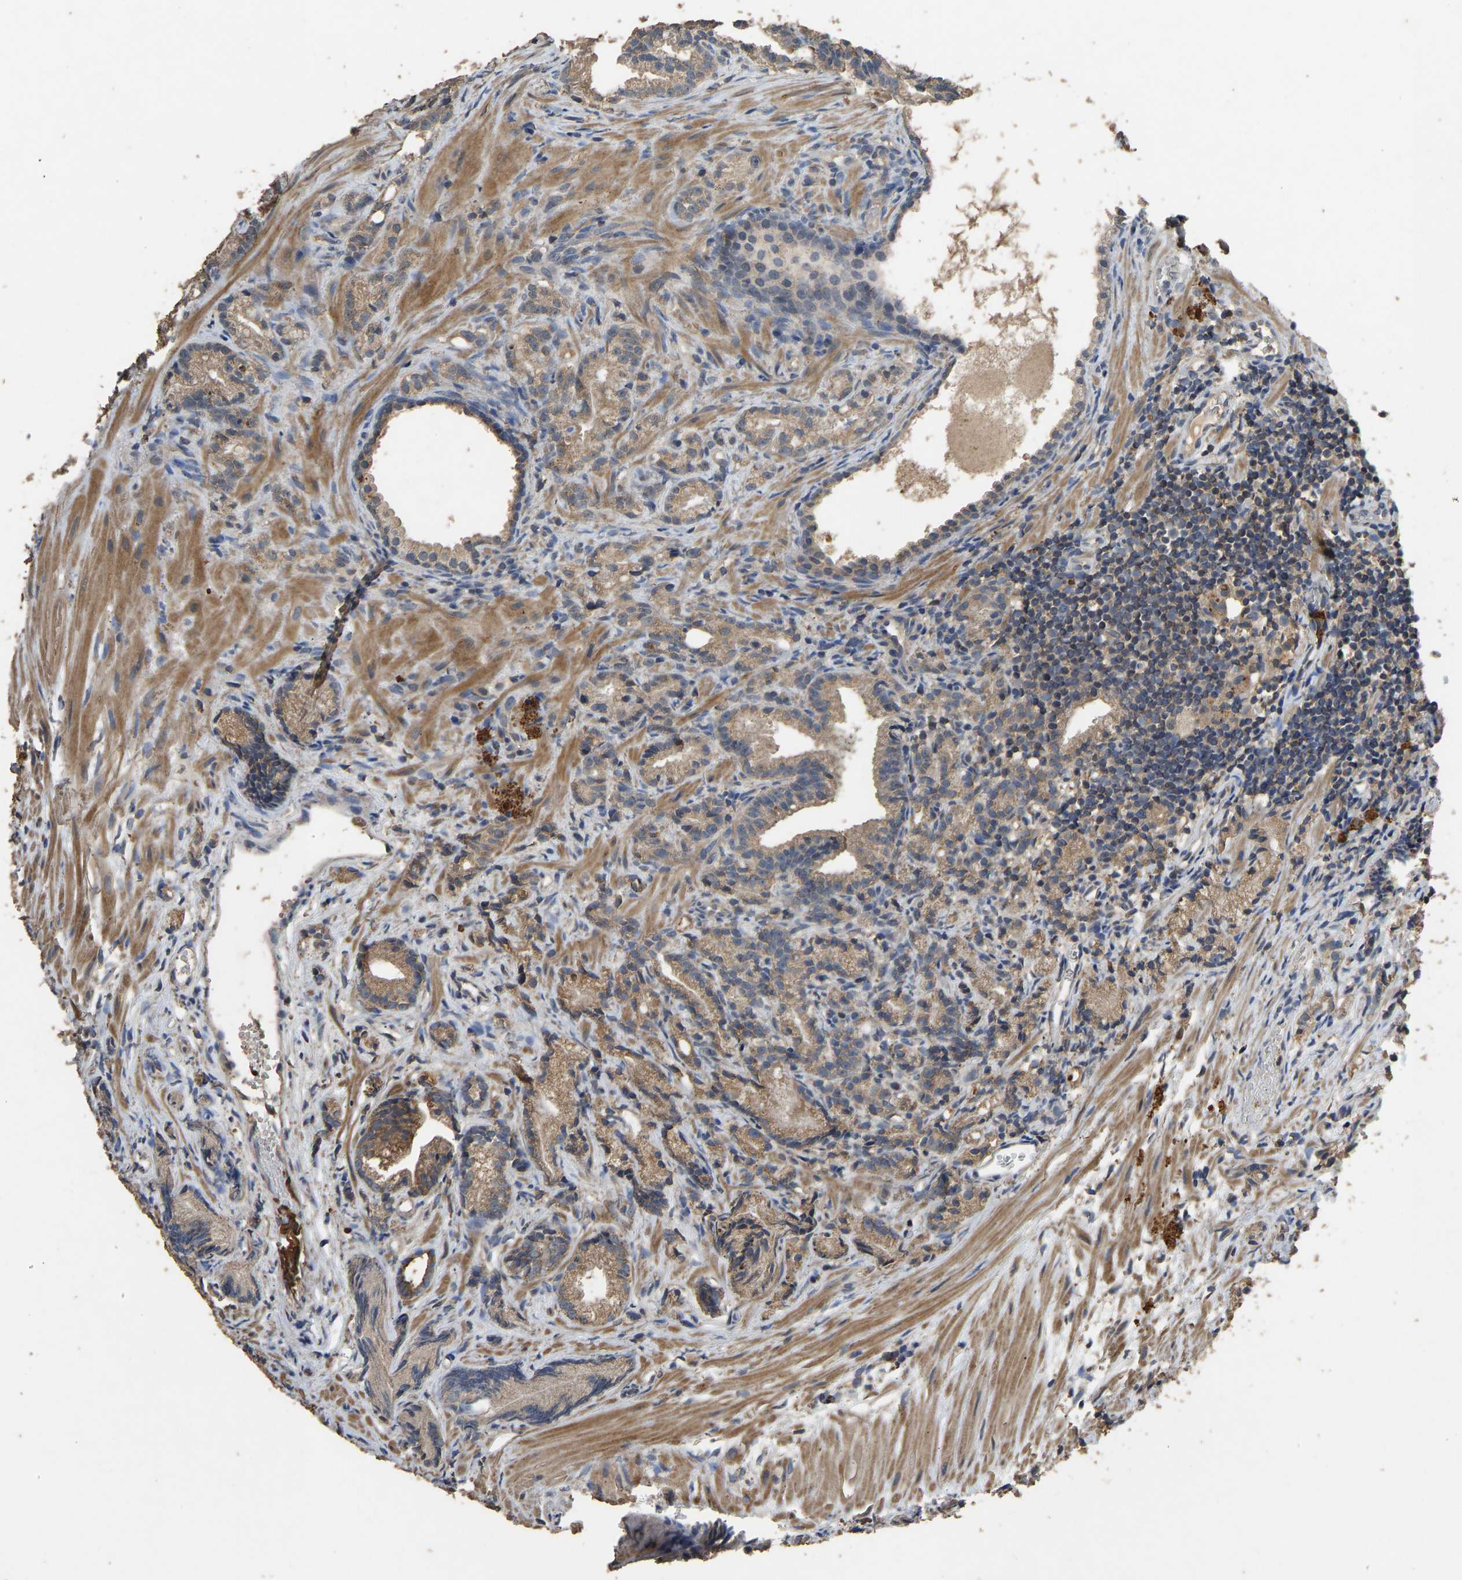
{"staining": {"intensity": "moderate", "quantity": ">75%", "location": "cytoplasmic/membranous"}, "tissue": "prostate cancer", "cell_type": "Tumor cells", "image_type": "cancer", "snomed": [{"axis": "morphology", "description": "Adenocarcinoma, Low grade"}, {"axis": "topography", "description": "Prostate"}], "caption": "Moderate cytoplasmic/membranous expression is seen in approximately >75% of tumor cells in prostate cancer (adenocarcinoma (low-grade)).", "gene": "CIDEC", "patient": {"sex": "male", "age": 89}}